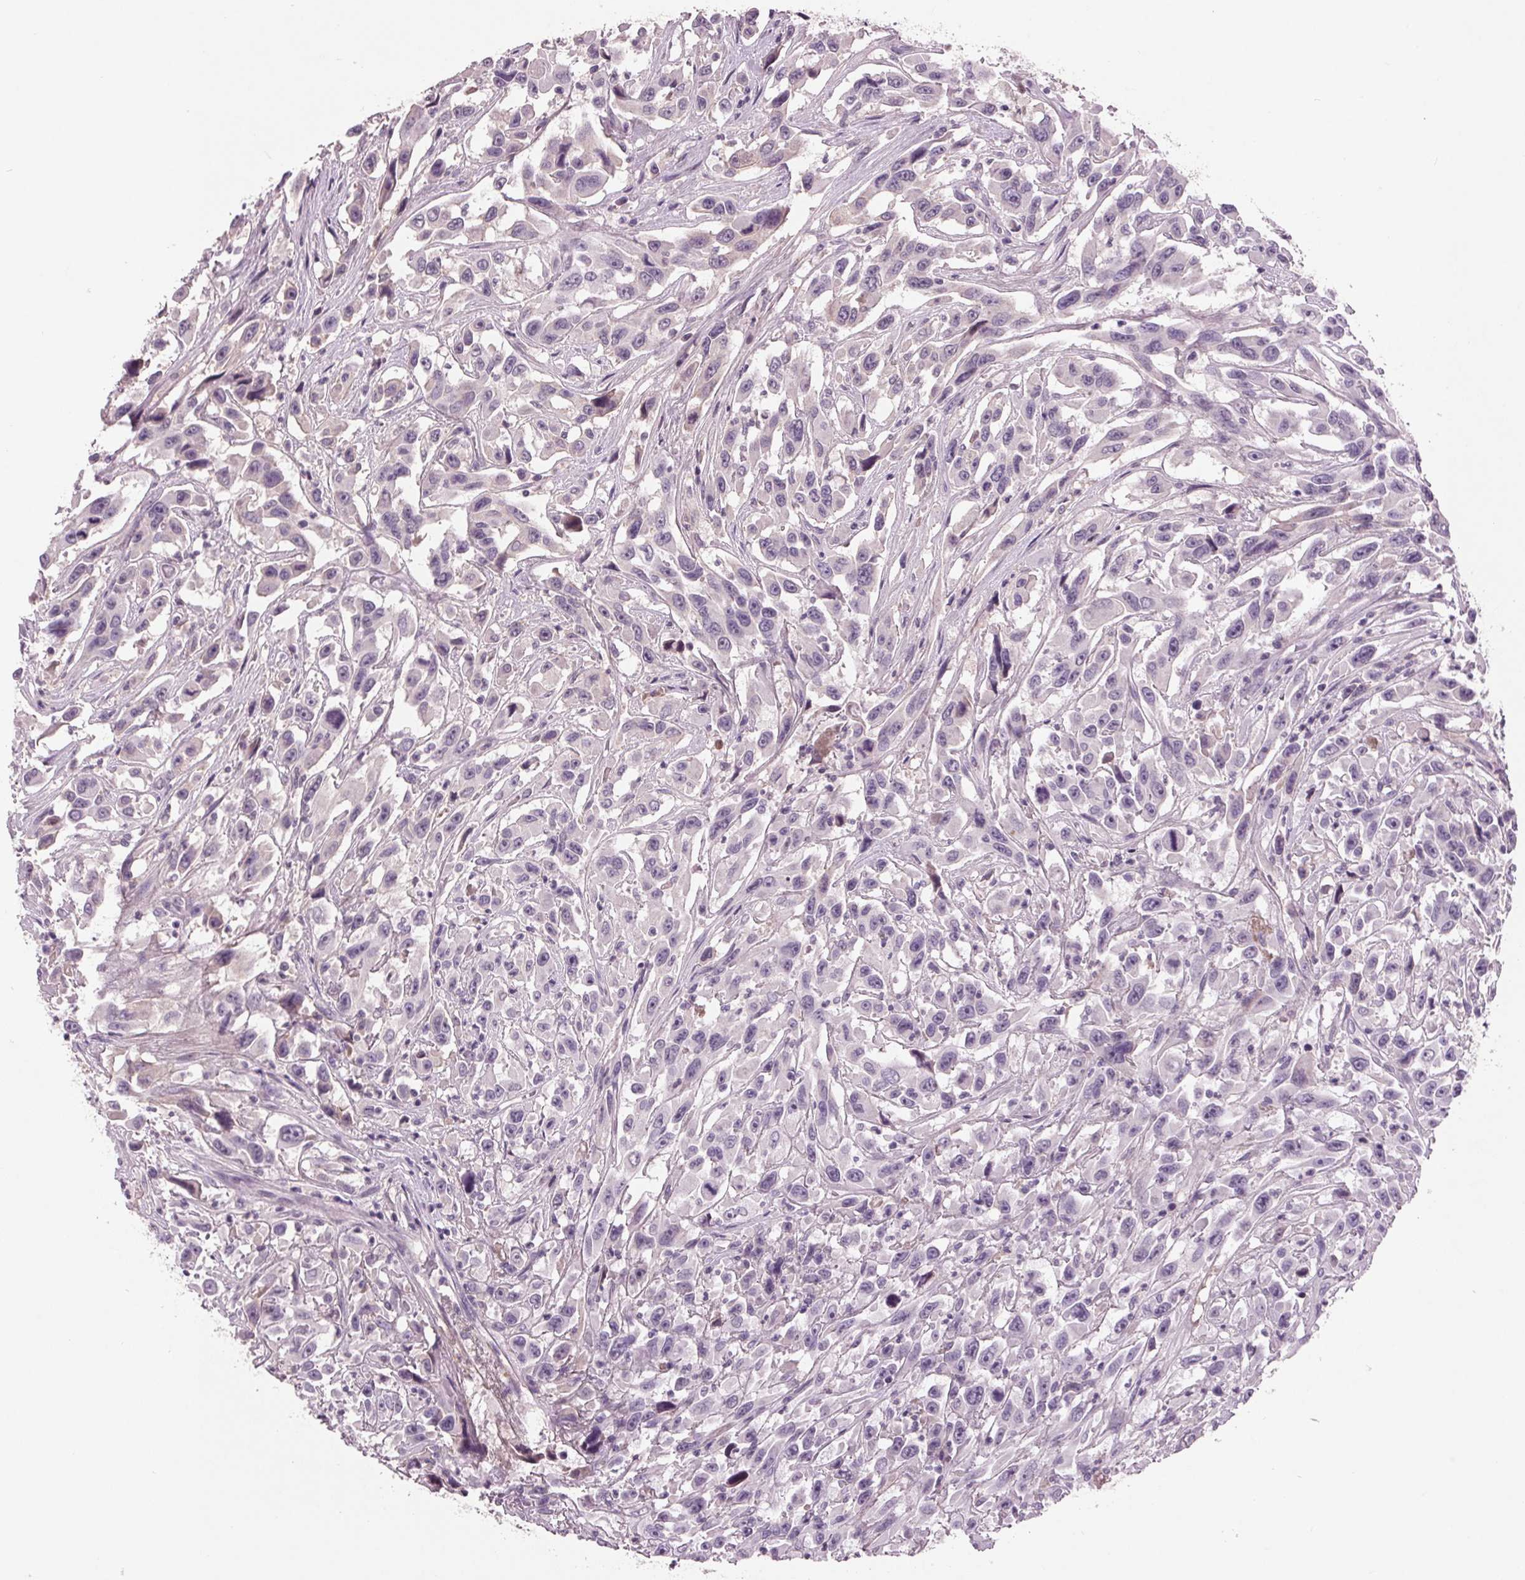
{"staining": {"intensity": "negative", "quantity": "none", "location": "none"}, "tissue": "urothelial cancer", "cell_type": "Tumor cells", "image_type": "cancer", "snomed": [{"axis": "morphology", "description": "Urothelial carcinoma, High grade"}, {"axis": "topography", "description": "Urinary bladder"}], "caption": "Immunohistochemistry (IHC) of urothelial cancer exhibits no positivity in tumor cells.", "gene": "C6", "patient": {"sex": "male", "age": 53}}